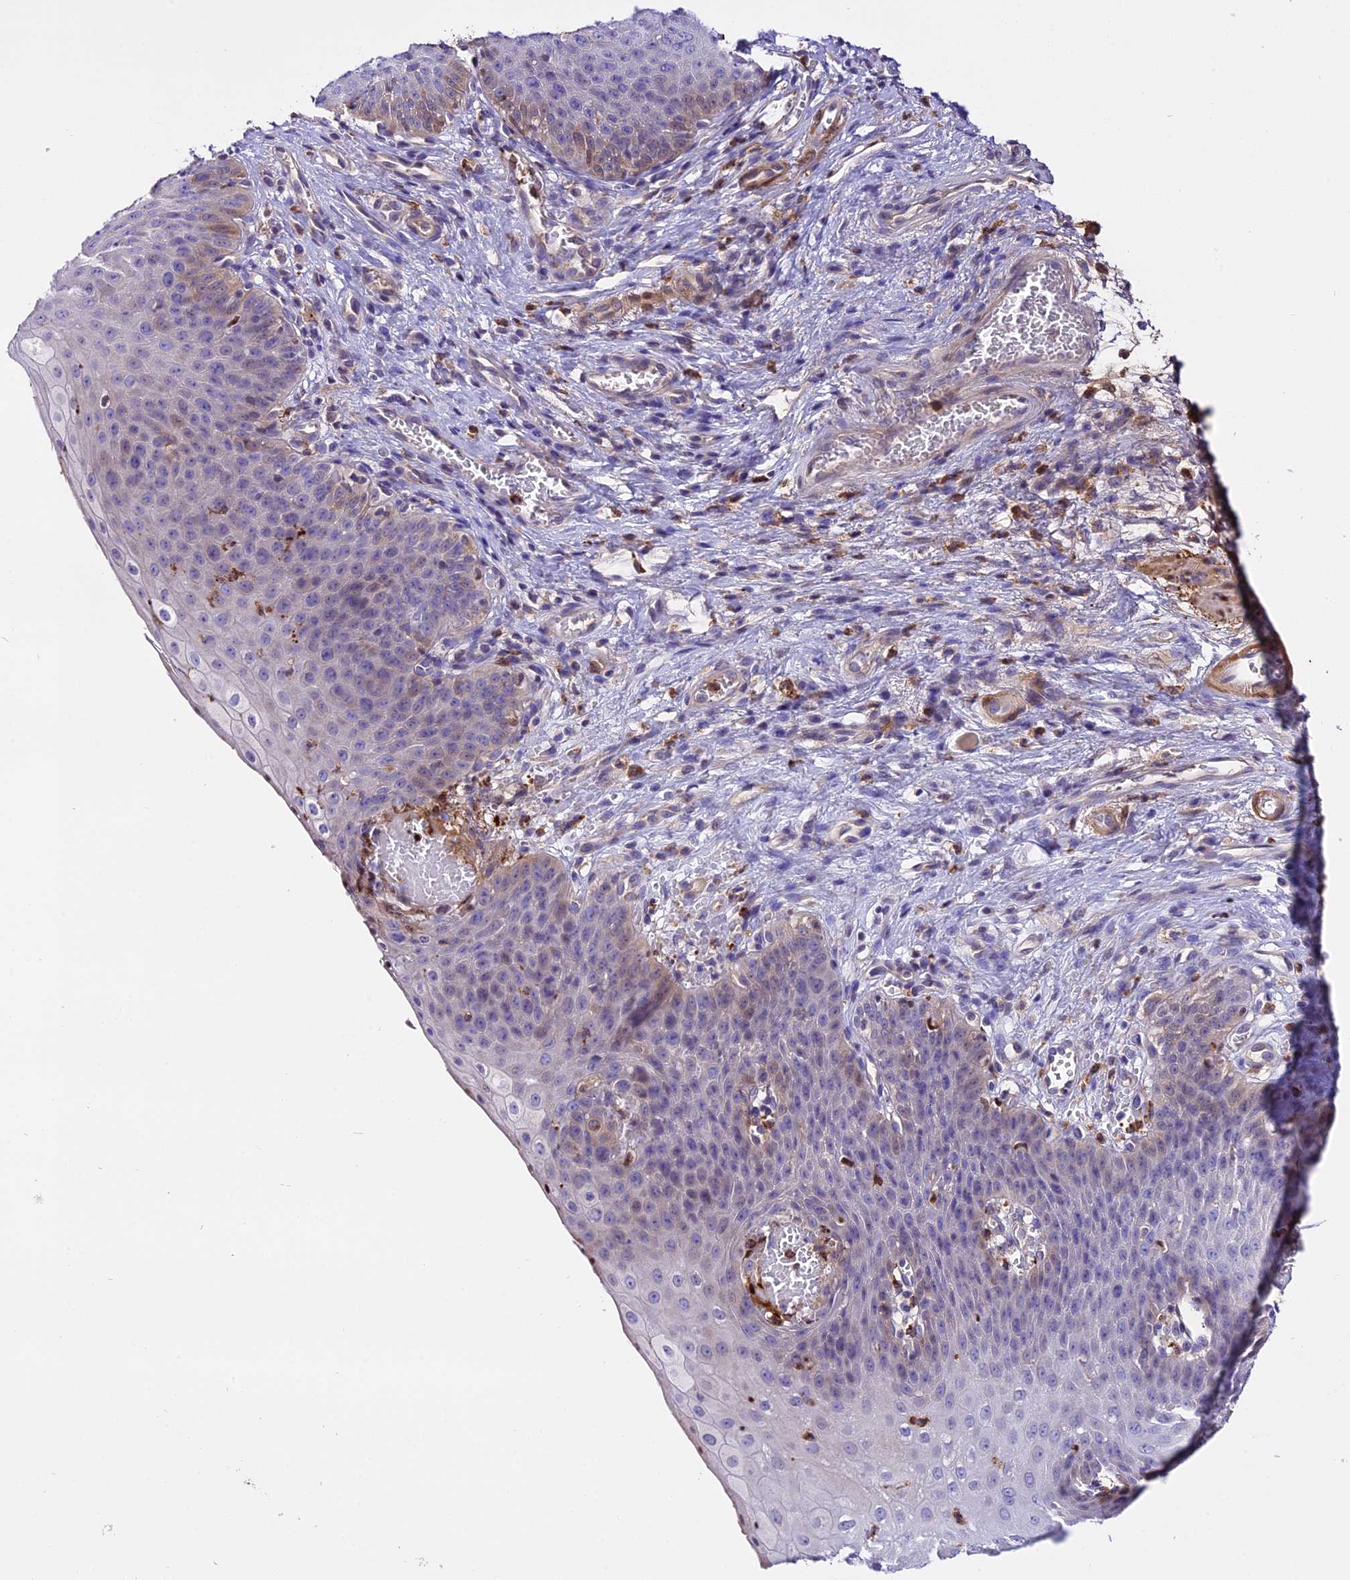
{"staining": {"intensity": "moderate", "quantity": "<25%", "location": "cytoplasmic/membranous"}, "tissue": "esophagus", "cell_type": "Squamous epithelial cells", "image_type": "normal", "snomed": [{"axis": "morphology", "description": "Normal tissue, NOS"}, {"axis": "topography", "description": "Esophagus"}], "caption": "Immunohistochemistry (IHC) of unremarkable esophagus displays low levels of moderate cytoplasmic/membranous positivity in approximately <25% of squamous epithelial cells. (Stains: DAB in brown, nuclei in blue, Microscopy: brightfield microscopy at high magnification).", "gene": "MAP3K7CL", "patient": {"sex": "male", "age": 71}}